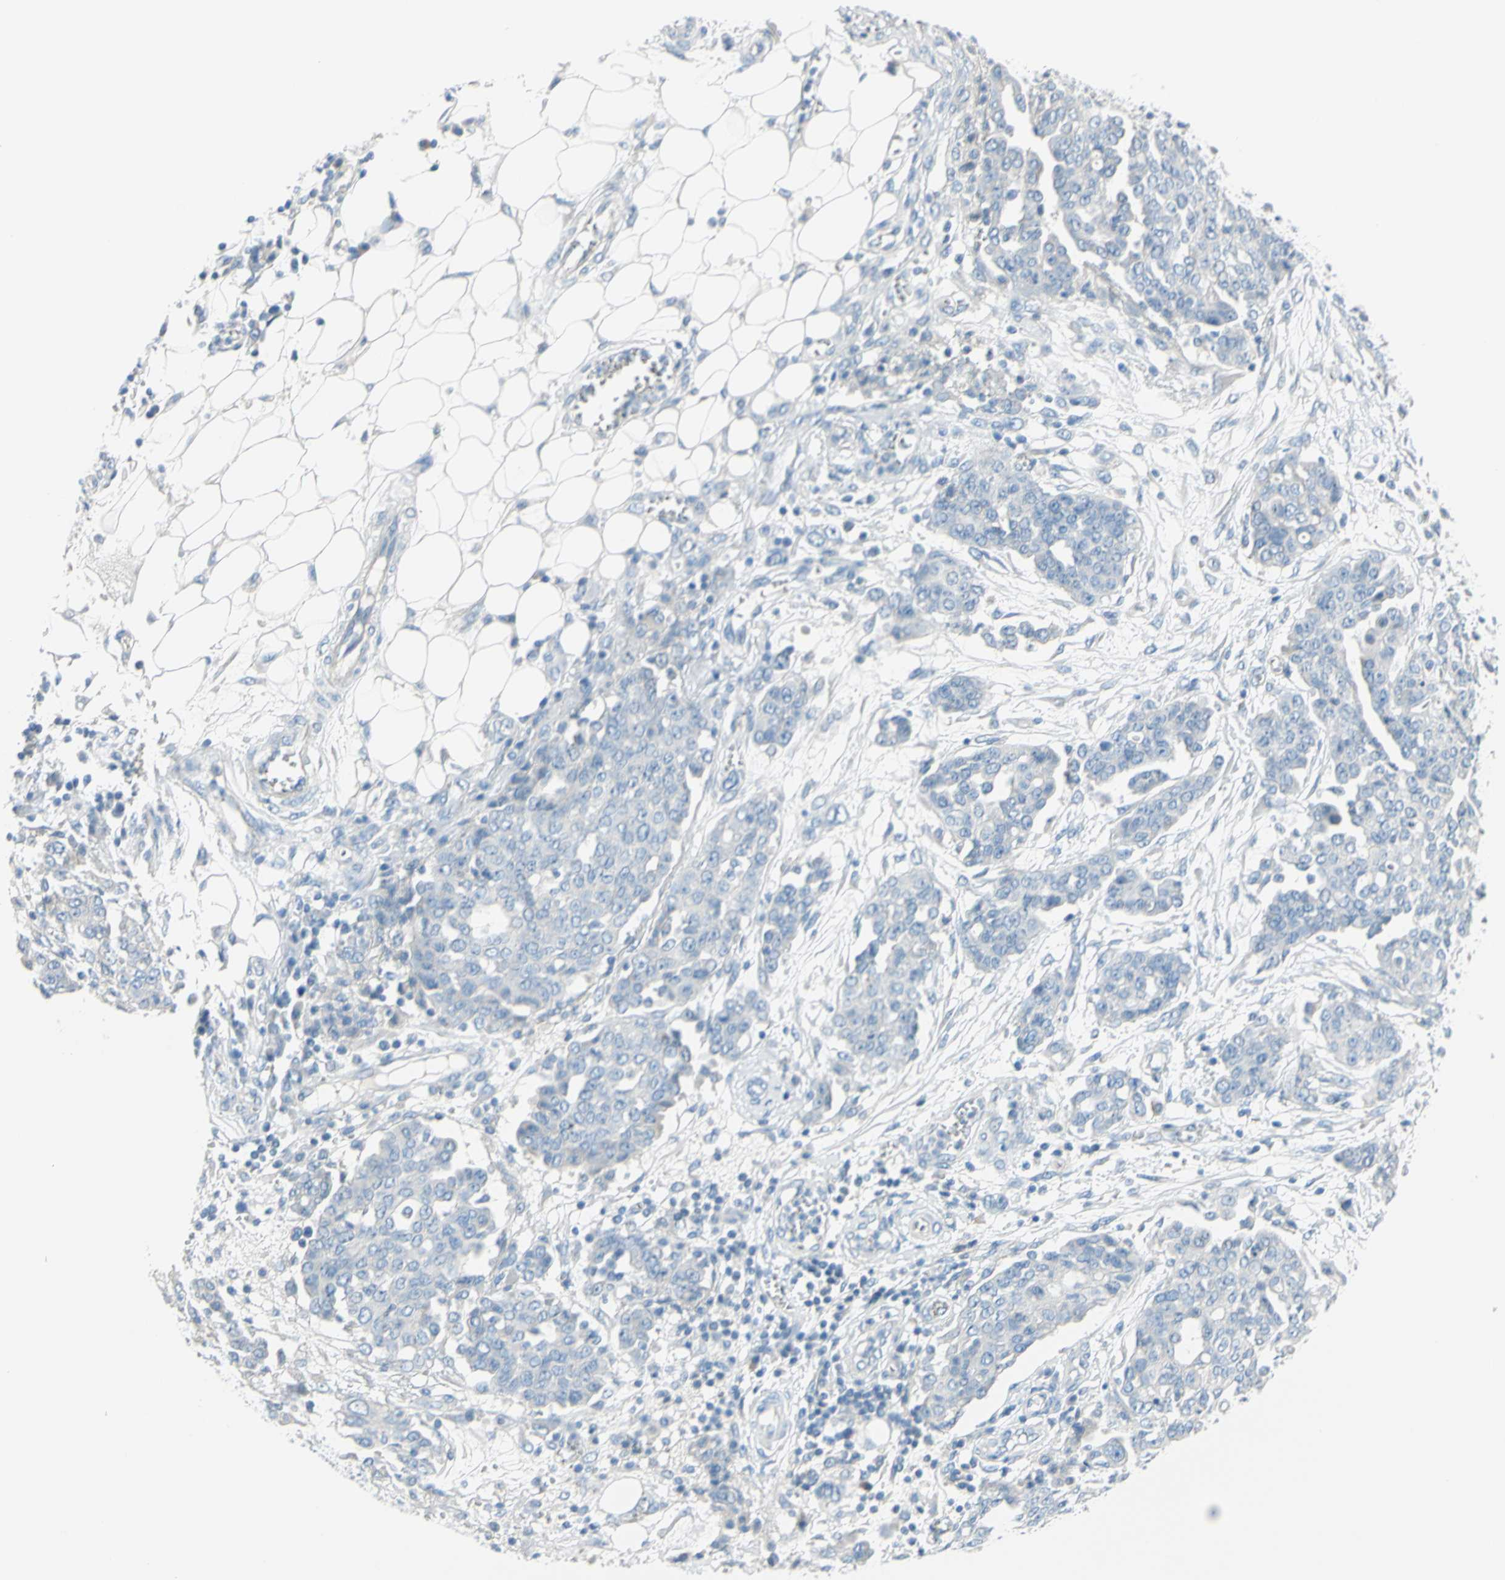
{"staining": {"intensity": "negative", "quantity": "none", "location": "none"}, "tissue": "ovarian cancer", "cell_type": "Tumor cells", "image_type": "cancer", "snomed": [{"axis": "morphology", "description": "Cystadenocarcinoma, serous, NOS"}, {"axis": "topography", "description": "Soft tissue"}, {"axis": "topography", "description": "Ovary"}], "caption": "Tumor cells show no significant expression in ovarian cancer (serous cystadenocarcinoma).", "gene": "DCT", "patient": {"sex": "female", "age": 57}}